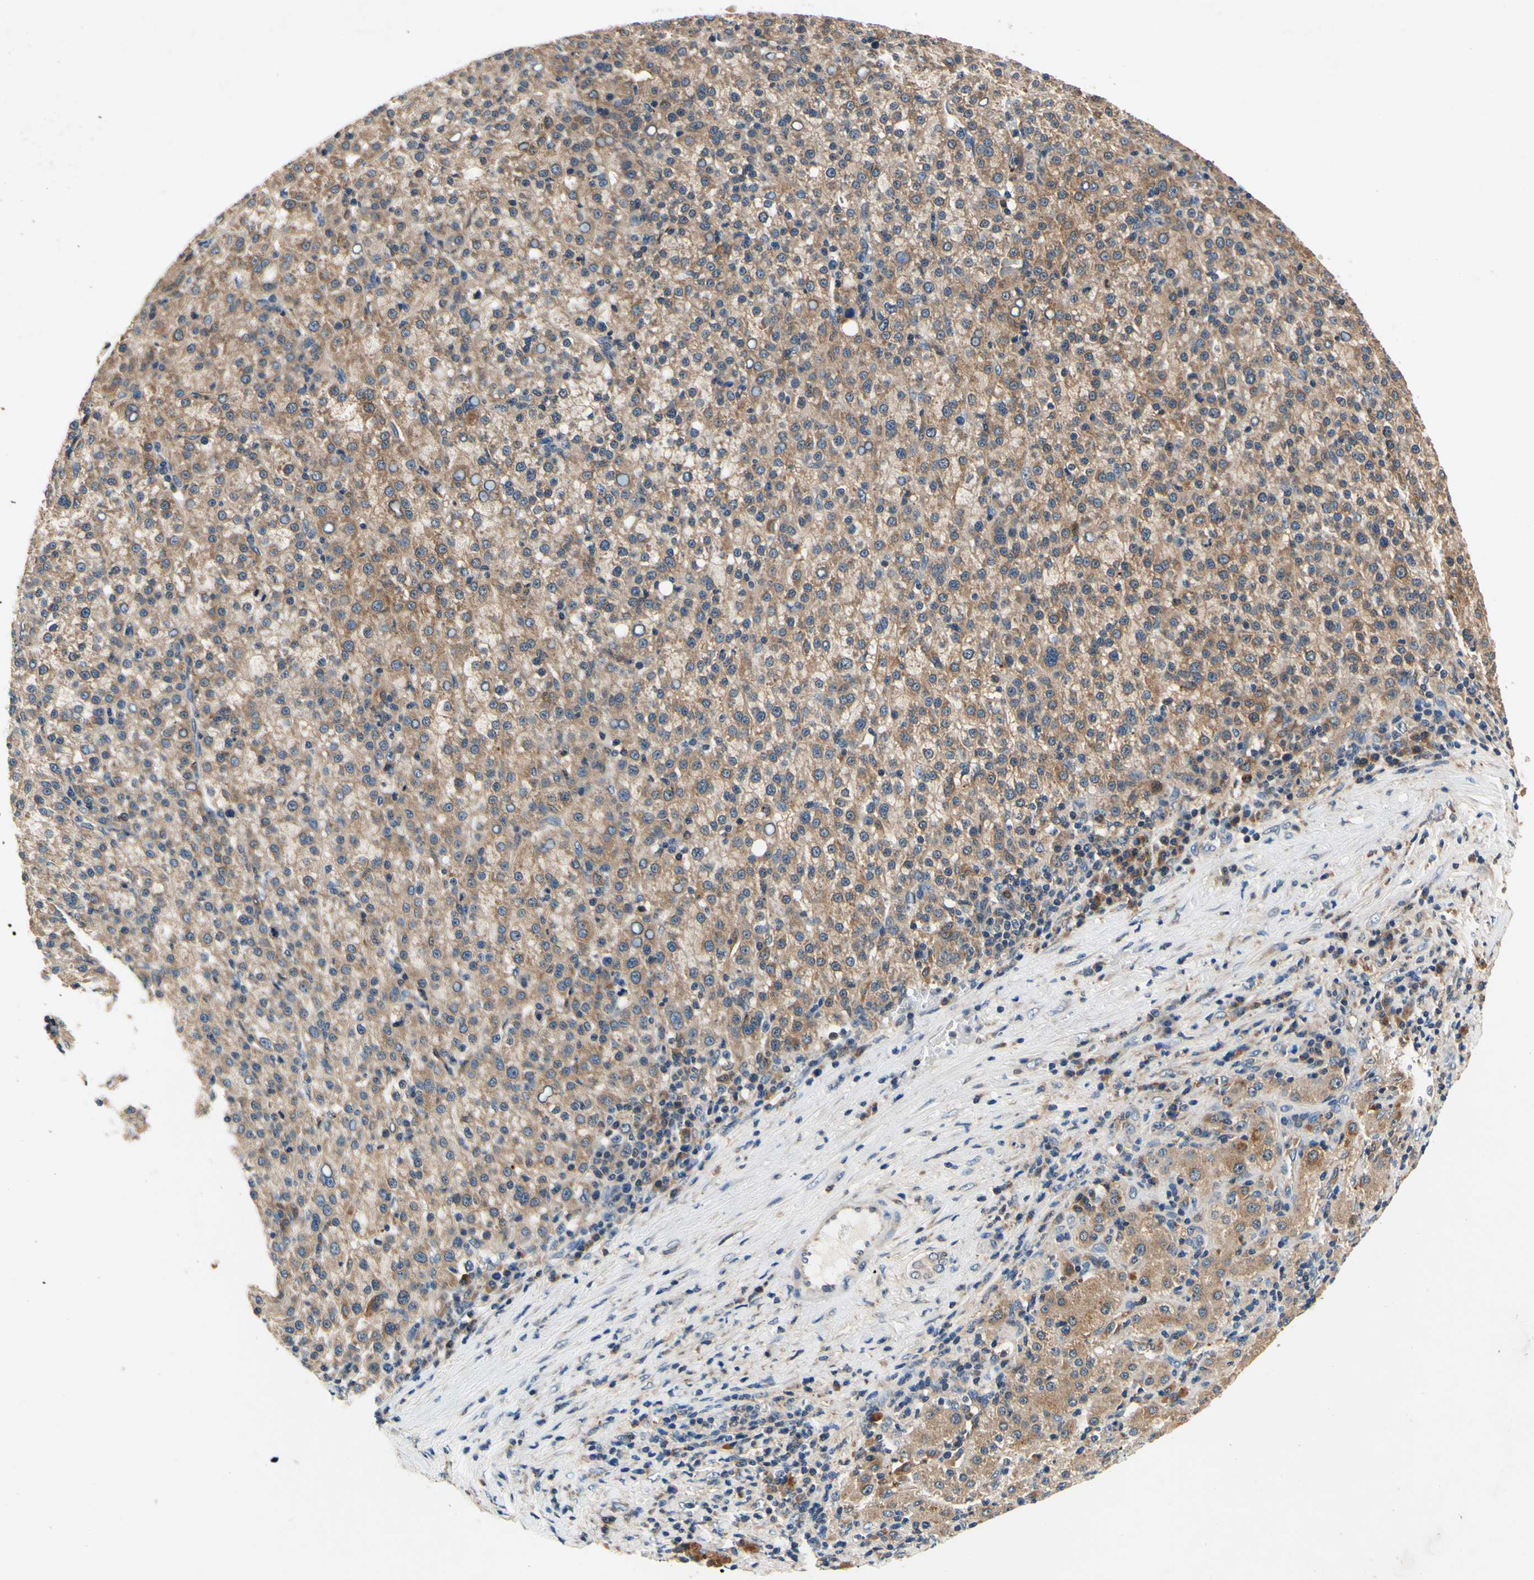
{"staining": {"intensity": "moderate", "quantity": ">75%", "location": "cytoplasmic/membranous"}, "tissue": "liver cancer", "cell_type": "Tumor cells", "image_type": "cancer", "snomed": [{"axis": "morphology", "description": "Carcinoma, Hepatocellular, NOS"}, {"axis": "topography", "description": "Liver"}], "caption": "Protein expression by IHC demonstrates moderate cytoplasmic/membranous positivity in about >75% of tumor cells in liver hepatocellular carcinoma.", "gene": "PLA2G4A", "patient": {"sex": "female", "age": 58}}